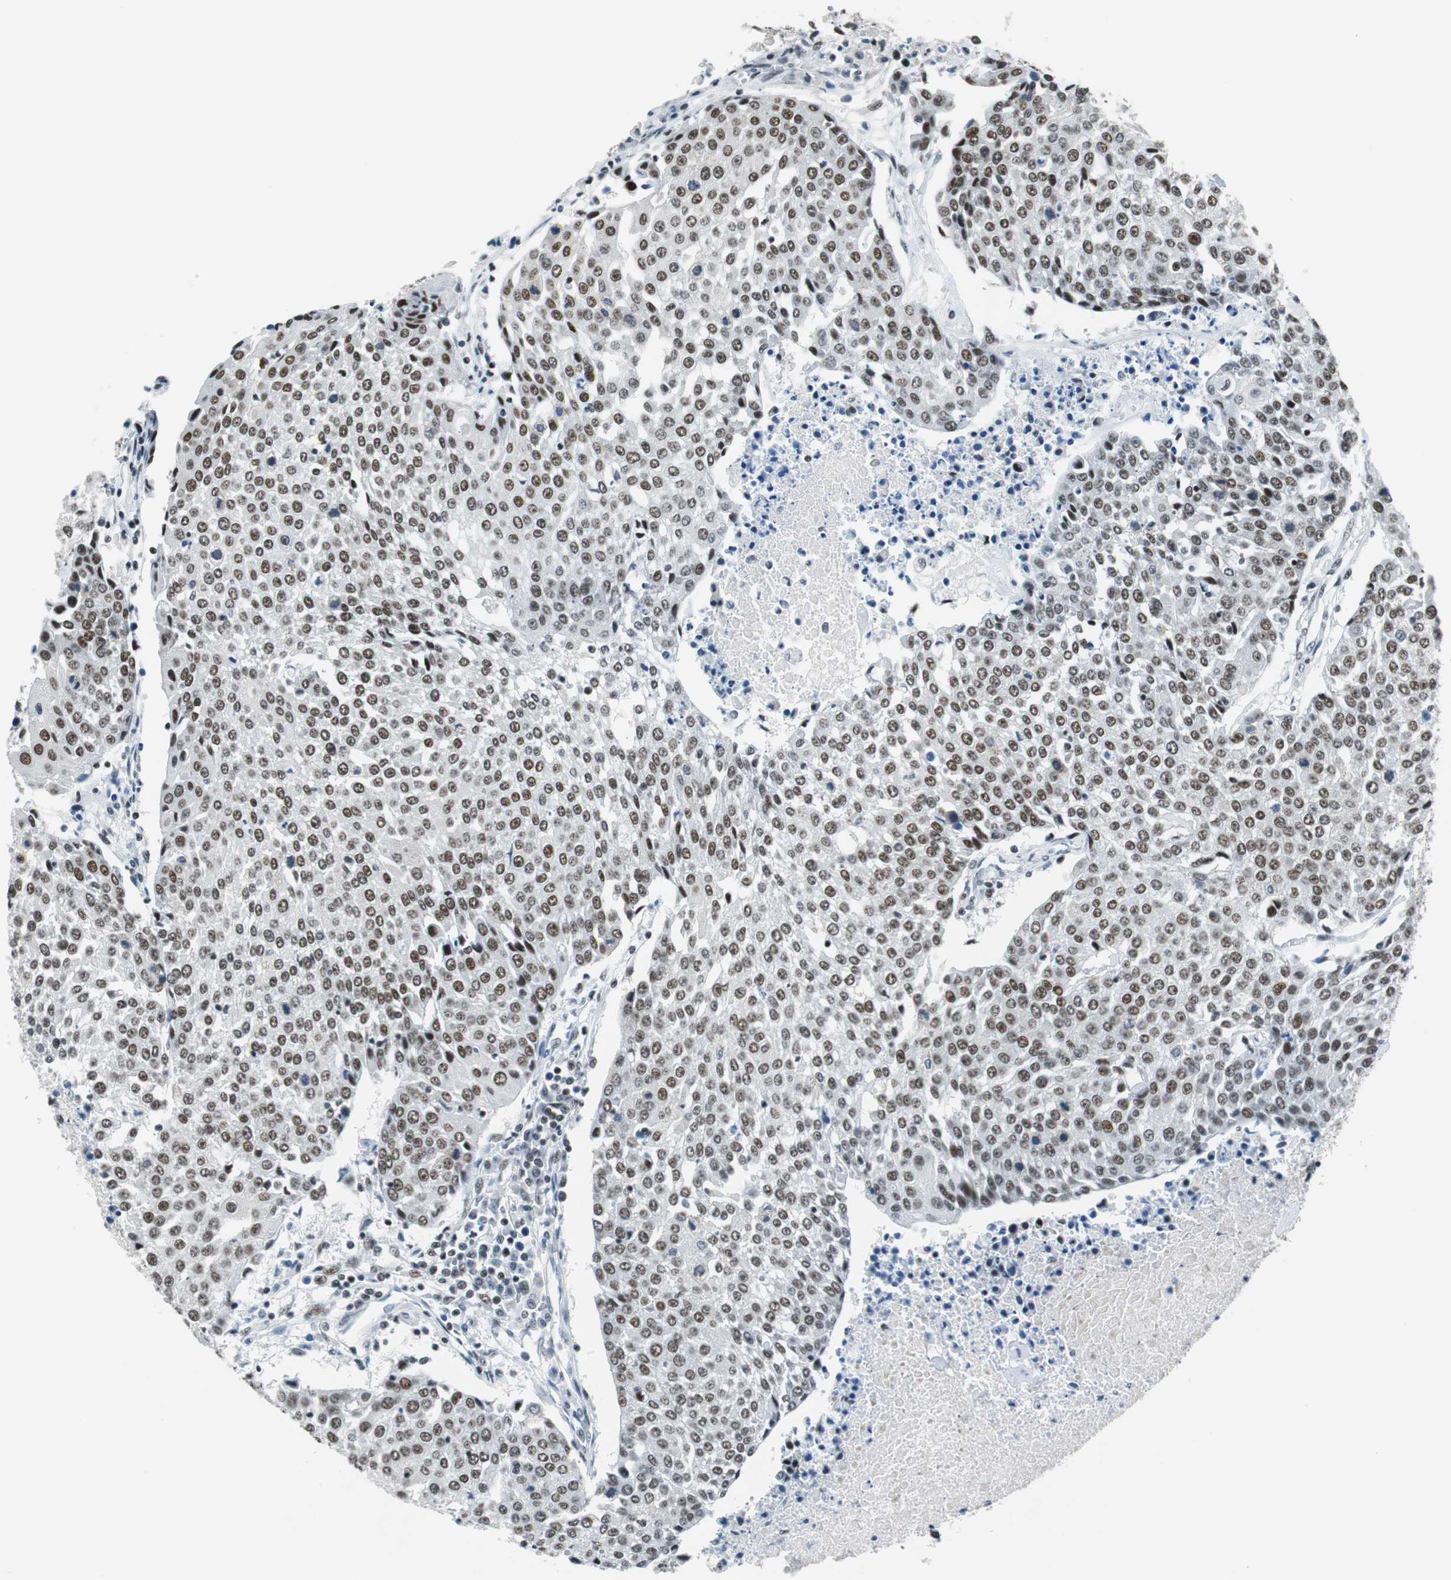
{"staining": {"intensity": "weak", "quantity": ">75%", "location": "nuclear"}, "tissue": "urothelial cancer", "cell_type": "Tumor cells", "image_type": "cancer", "snomed": [{"axis": "morphology", "description": "Urothelial carcinoma, High grade"}, {"axis": "topography", "description": "Urinary bladder"}], "caption": "Protein expression analysis of human urothelial cancer reveals weak nuclear staining in approximately >75% of tumor cells.", "gene": "HDAC3", "patient": {"sex": "female", "age": 85}}